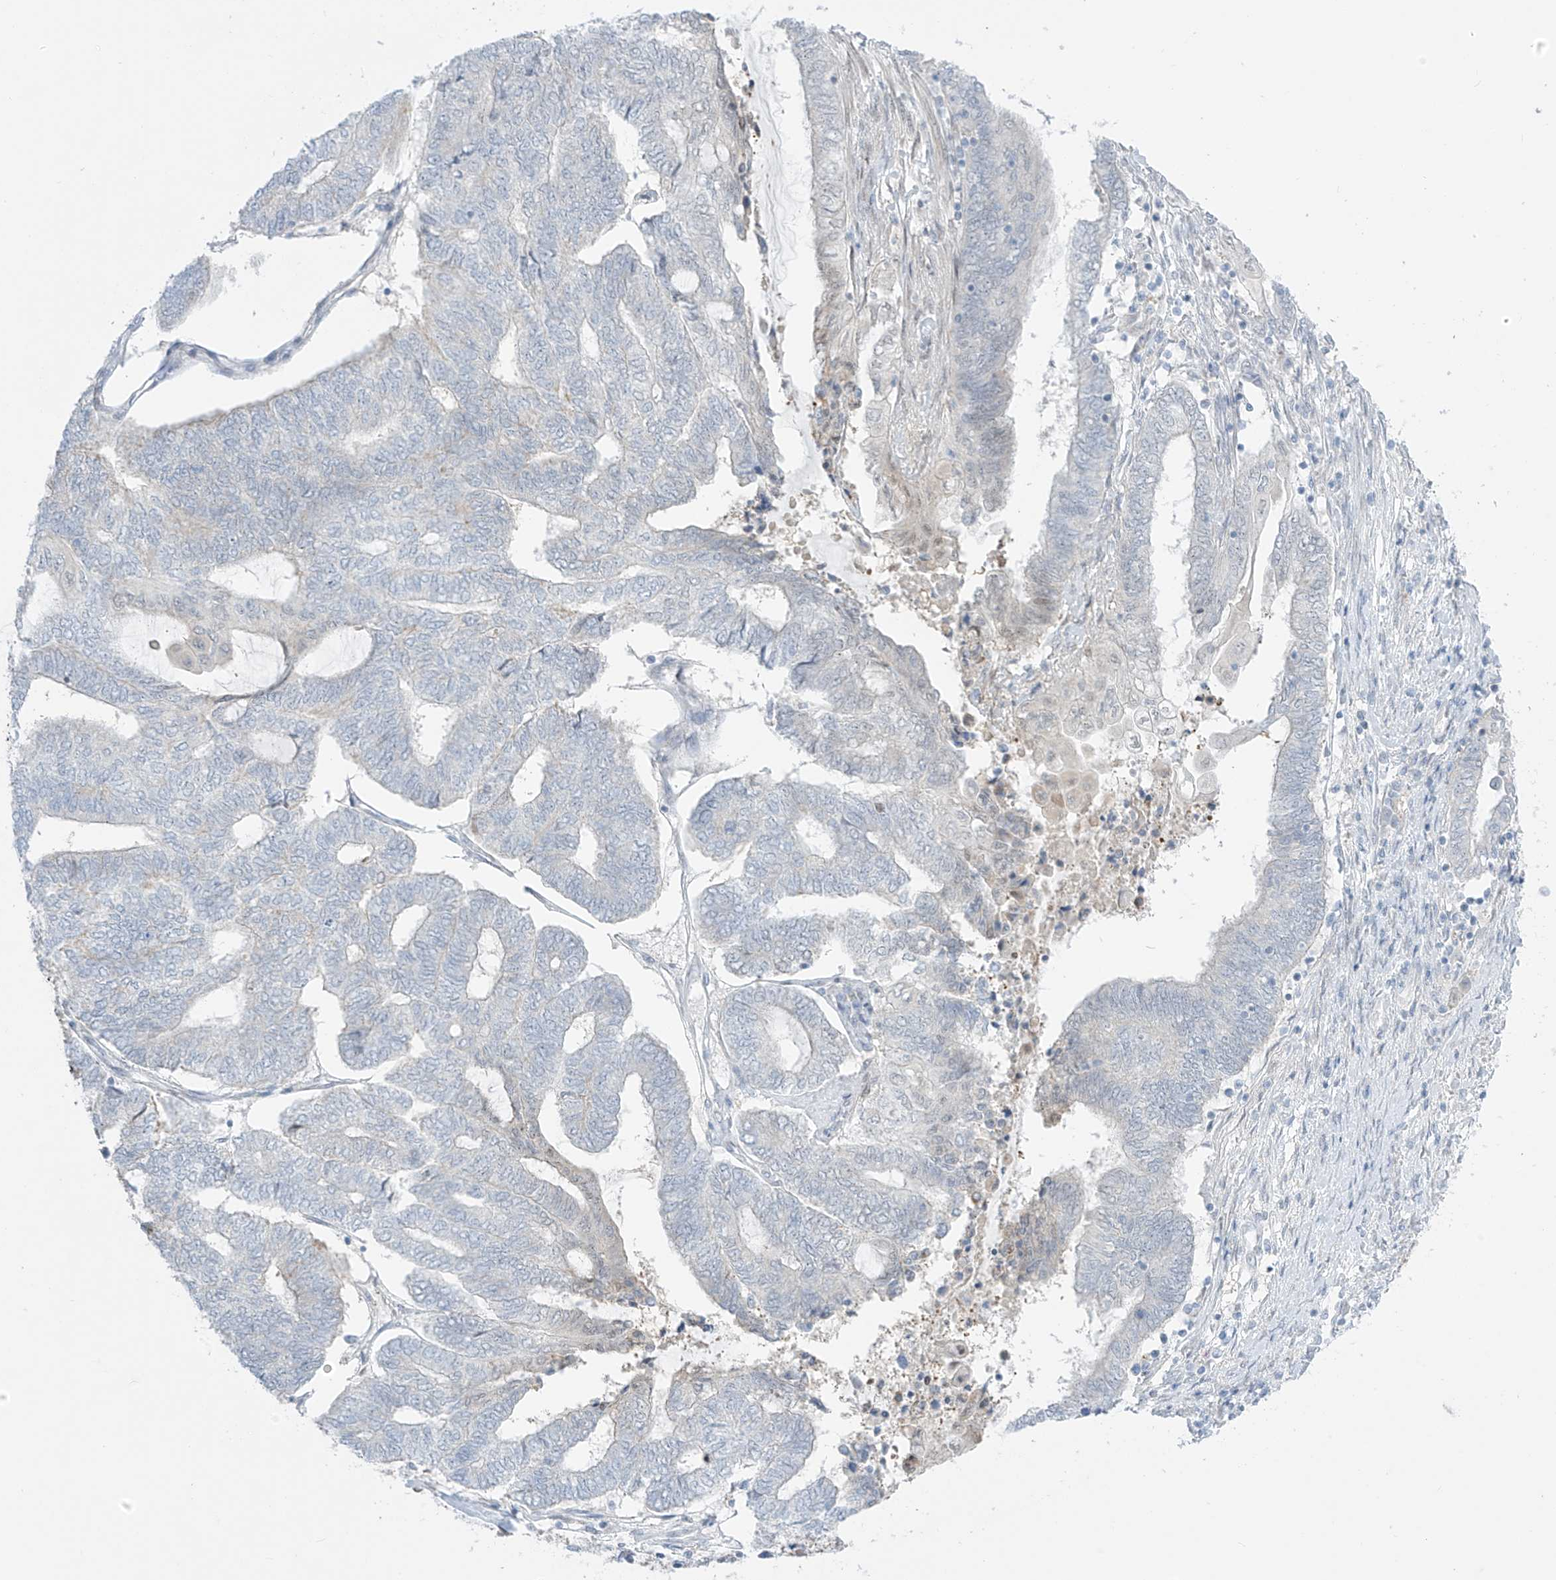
{"staining": {"intensity": "negative", "quantity": "none", "location": "none"}, "tissue": "endometrial cancer", "cell_type": "Tumor cells", "image_type": "cancer", "snomed": [{"axis": "morphology", "description": "Adenocarcinoma, NOS"}, {"axis": "topography", "description": "Uterus"}, {"axis": "topography", "description": "Endometrium"}], "caption": "This is an immunohistochemistry photomicrograph of human endometrial cancer. There is no staining in tumor cells.", "gene": "ASPRV1", "patient": {"sex": "female", "age": 70}}